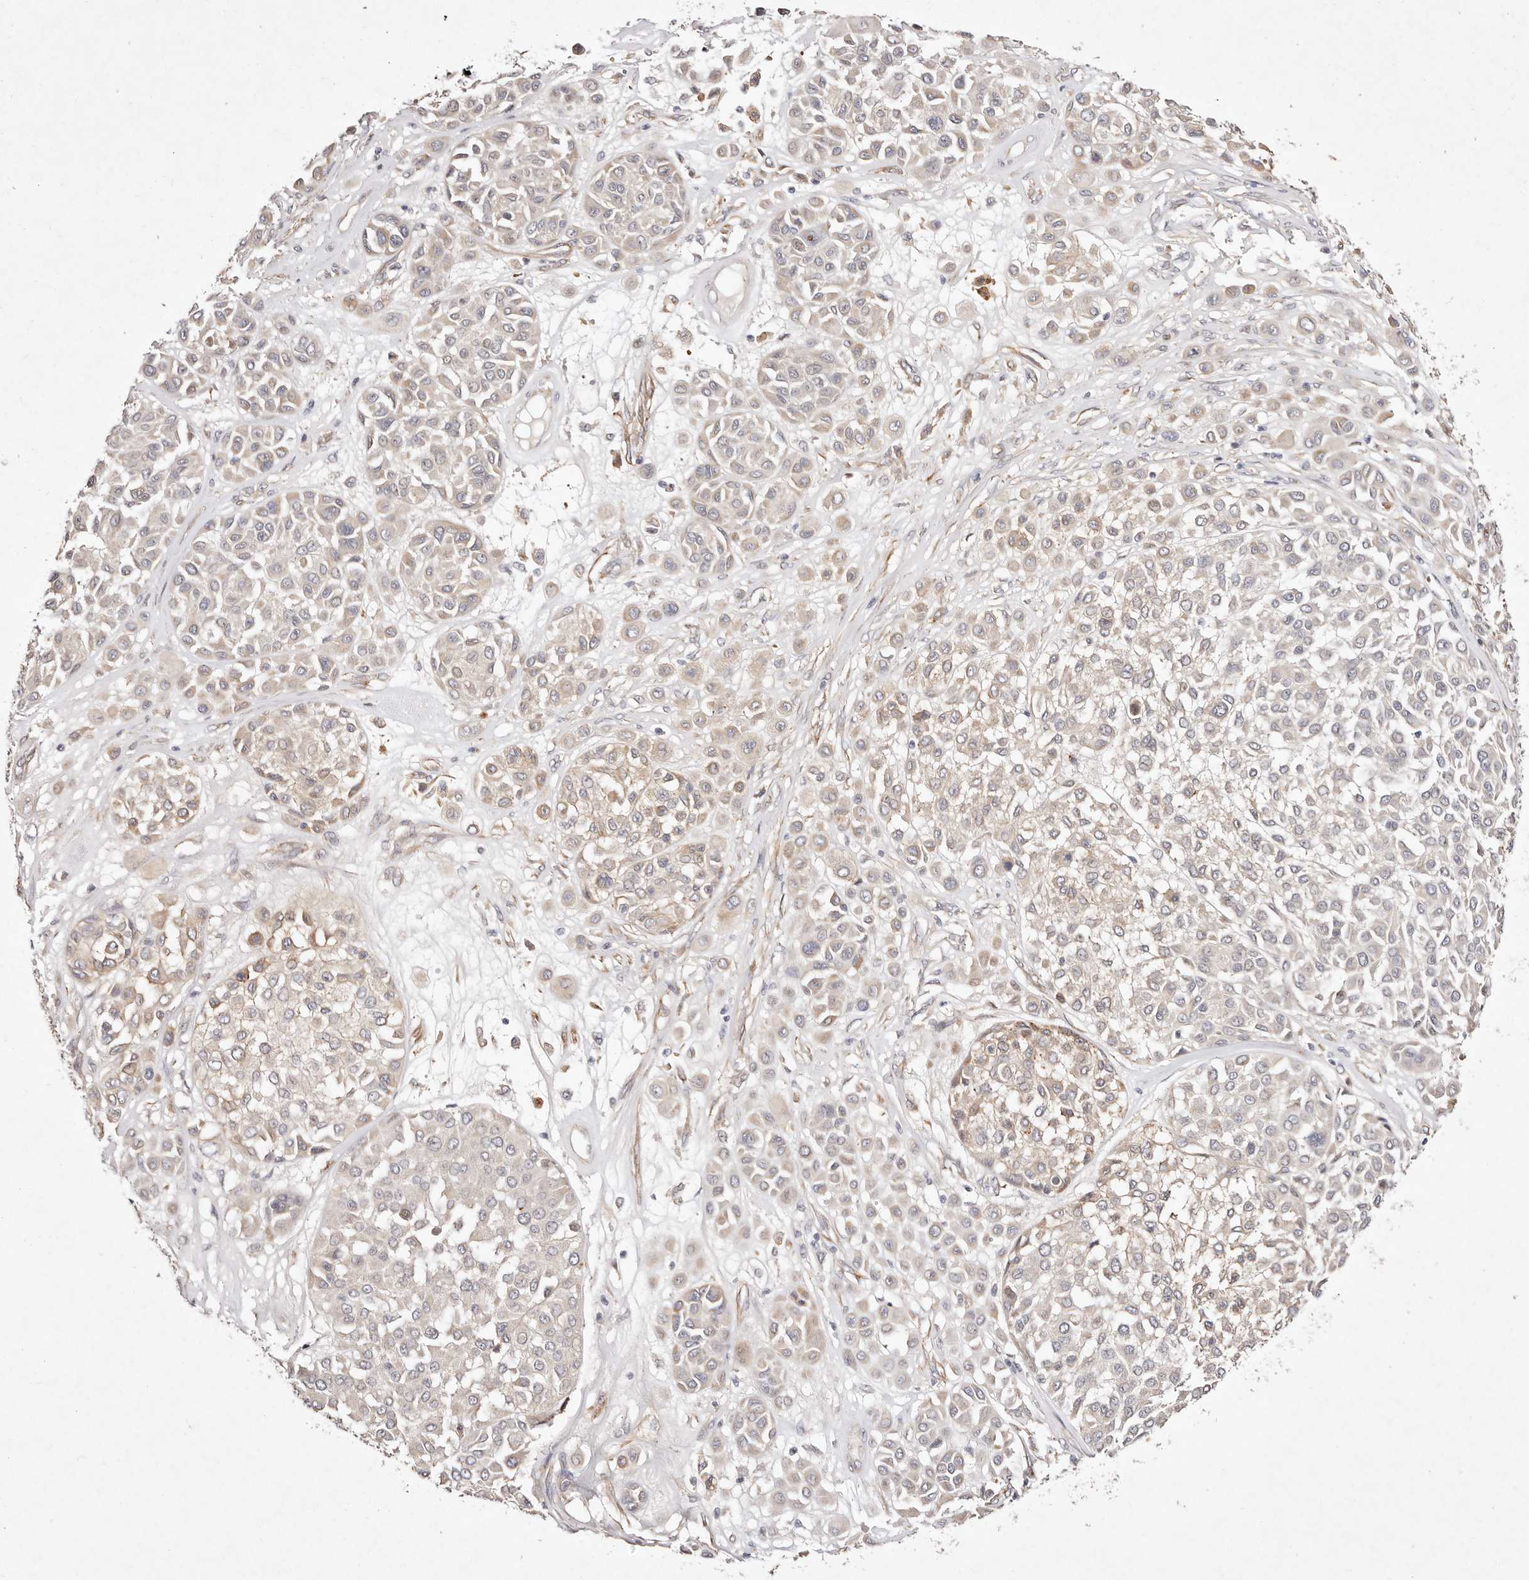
{"staining": {"intensity": "negative", "quantity": "none", "location": "none"}, "tissue": "melanoma", "cell_type": "Tumor cells", "image_type": "cancer", "snomed": [{"axis": "morphology", "description": "Malignant melanoma, Metastatic site"}, {"axis": "topography", "description": "Soft tissue"}], "caption": "DAB immunohistochemical staining of malignant melanoma (metastatic site) exhibits no significant expression in tumor cells.", "gene": "MTMR11", "patient": {"sex": "male", "age": 41}}